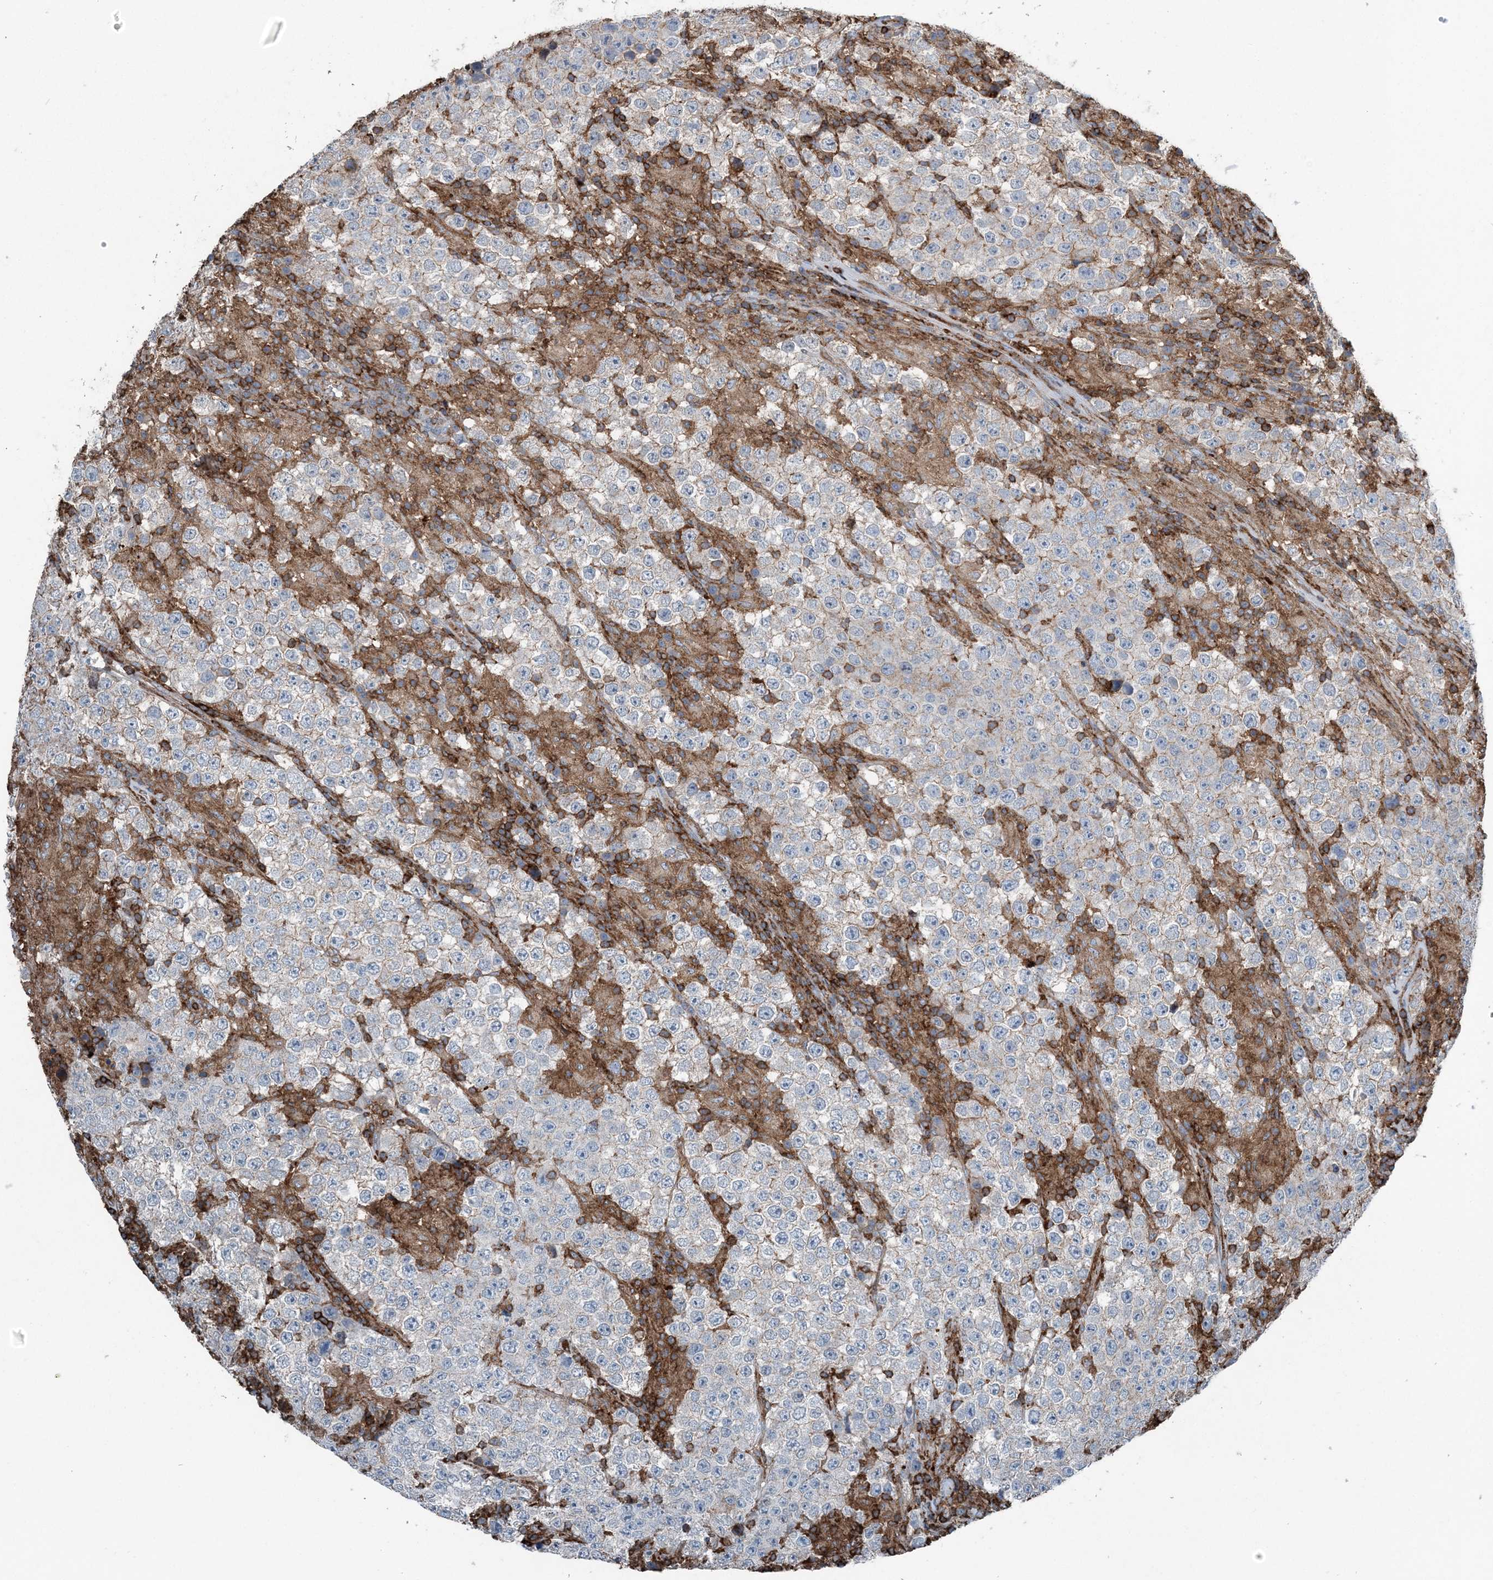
{"staining": {"intensity": "negative", "quantity": "none", "location": "none"}, "tissue": "testis cancer", "cell_type": "Tumor cells", "image_type": "cancer", "snomed": [{"axis": "morphology", "description": "Normal tissue, NOS"}, {"axis": "morphology", "description": "Urothelial carcinoma, High grade"}, {"axis": "morphology", "description": "Seminoma, NOS"}, {"axis": "morphology", "description": "Carcinoma, Embryonal, NOS"}, {"axis": "topography", "description": "Urinary bladder"}, {"axis": "topography", "description": "Testis"}], "caption": "This is an immunohistochemistry (IHC) micrograph of human testis embryonal carcinoma. There is no staining in tumor cells.", "gene": "CFL1", "patient": {"sex": "male", "age": 41}}